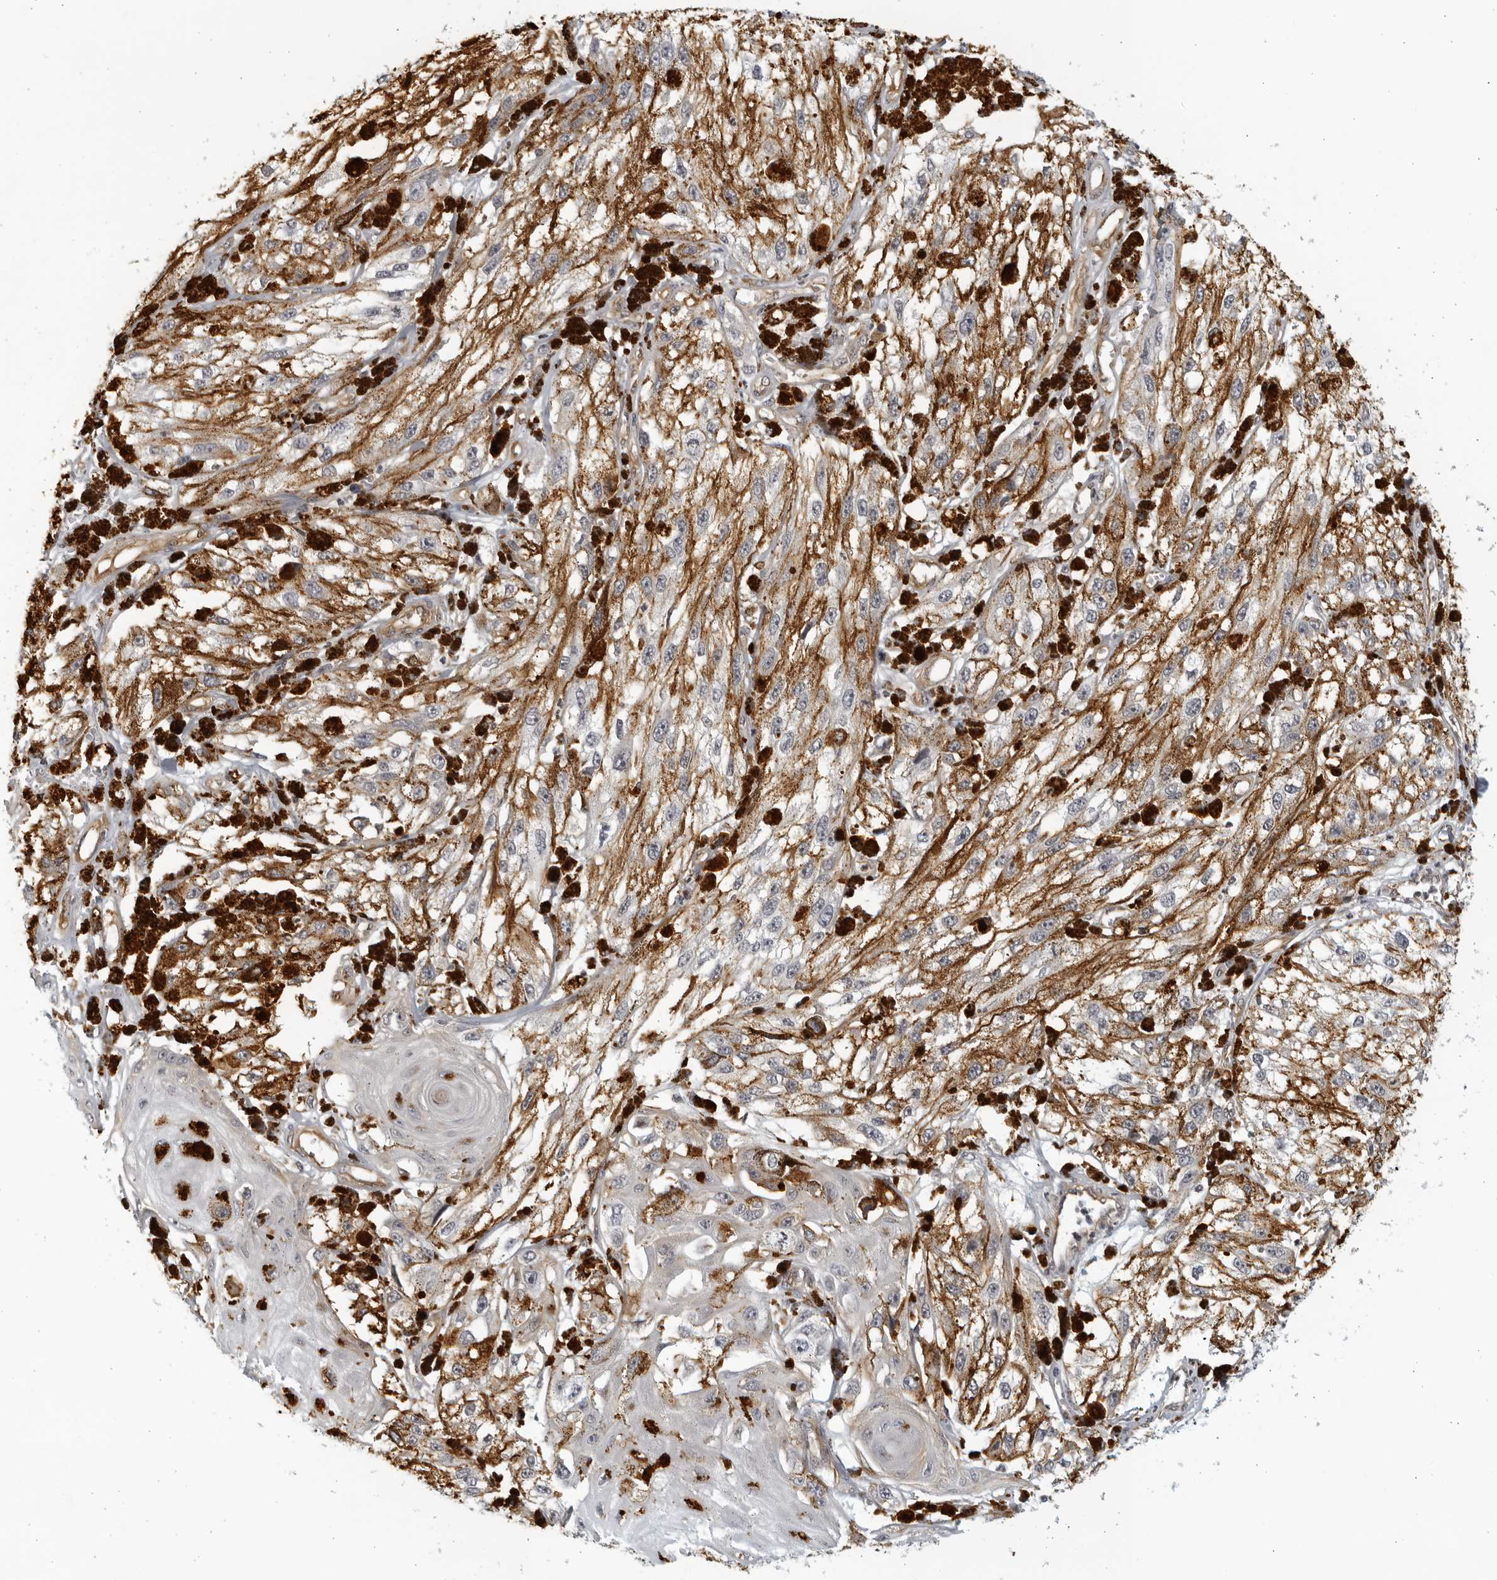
{"staining": {"intensity": "moderate", "quantity": ">75%", "location": "cytoplasmic/membranous"}, "tissue": "melanoma", "cell_type": "Tumor cells", "image_type": "cancer", "snomed": [{"axis": "morphology", "description": "Malignant melanoma, NOS"}, {"axis": "topography", "description": "Skin"}], "caption": "Malignant melanoma stained for a protein exhibits moderate cytoplasmic/membranous positivity in tumor cells.", "gene": "SERTAD4", "patient": {"sex": "male", "age": 88}}